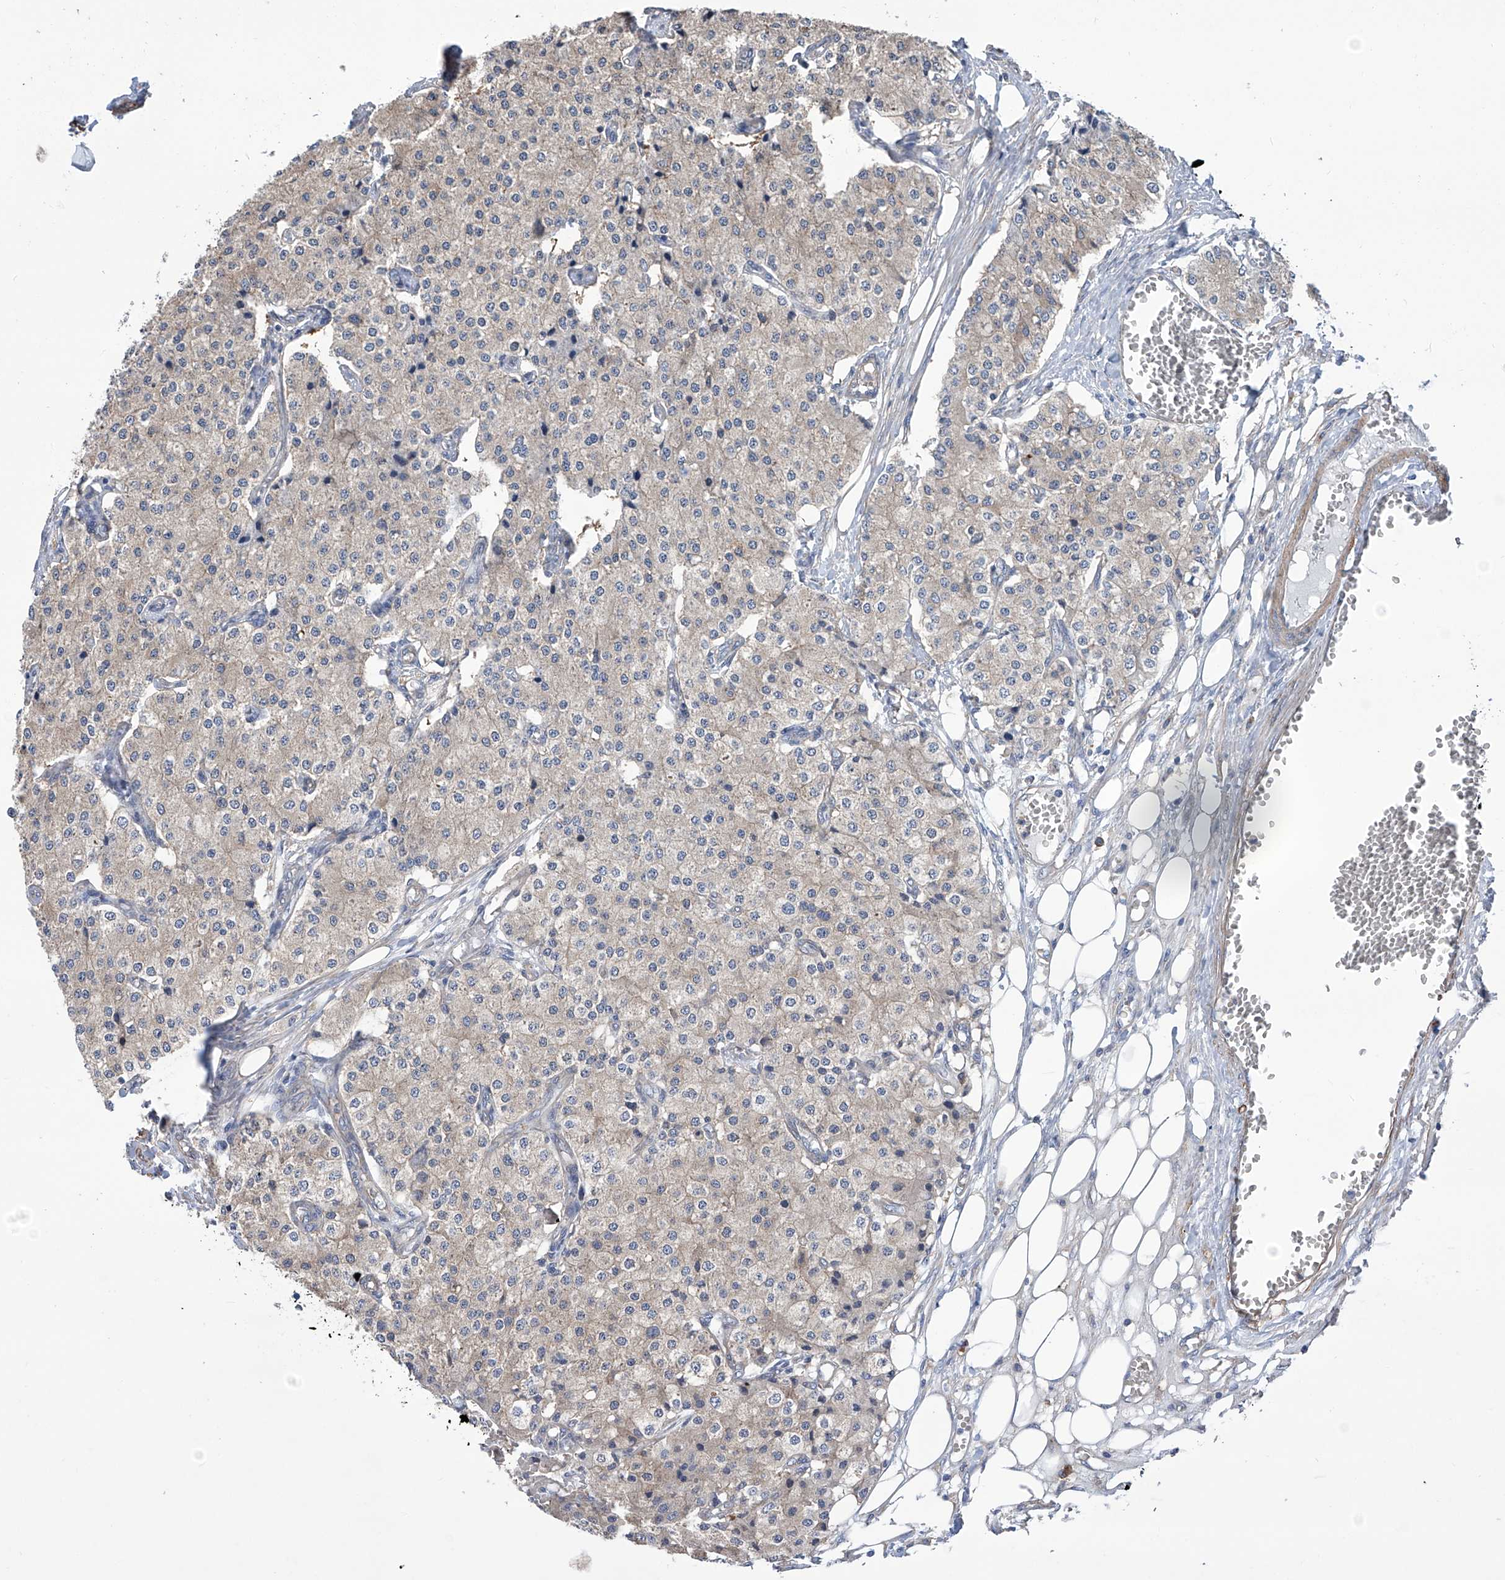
{"staining": {"intensity": "negative", "quantity": "none", "location": "none"}, "tissue": "carcinoid", "cell_type": "Tumor cells", "image_type": "cancer", "snomed": [{"axis": "morphology", "description": "Carcinoid, malignant, NOS"}, {"axis": "topography", "description": "Colon"}], "caption": "The photomicrograph shows no significant positivity in tumor cells of carcinoid (malignant).", "gene": "SMS", "patient": {"sex": "female", "age": 52}}